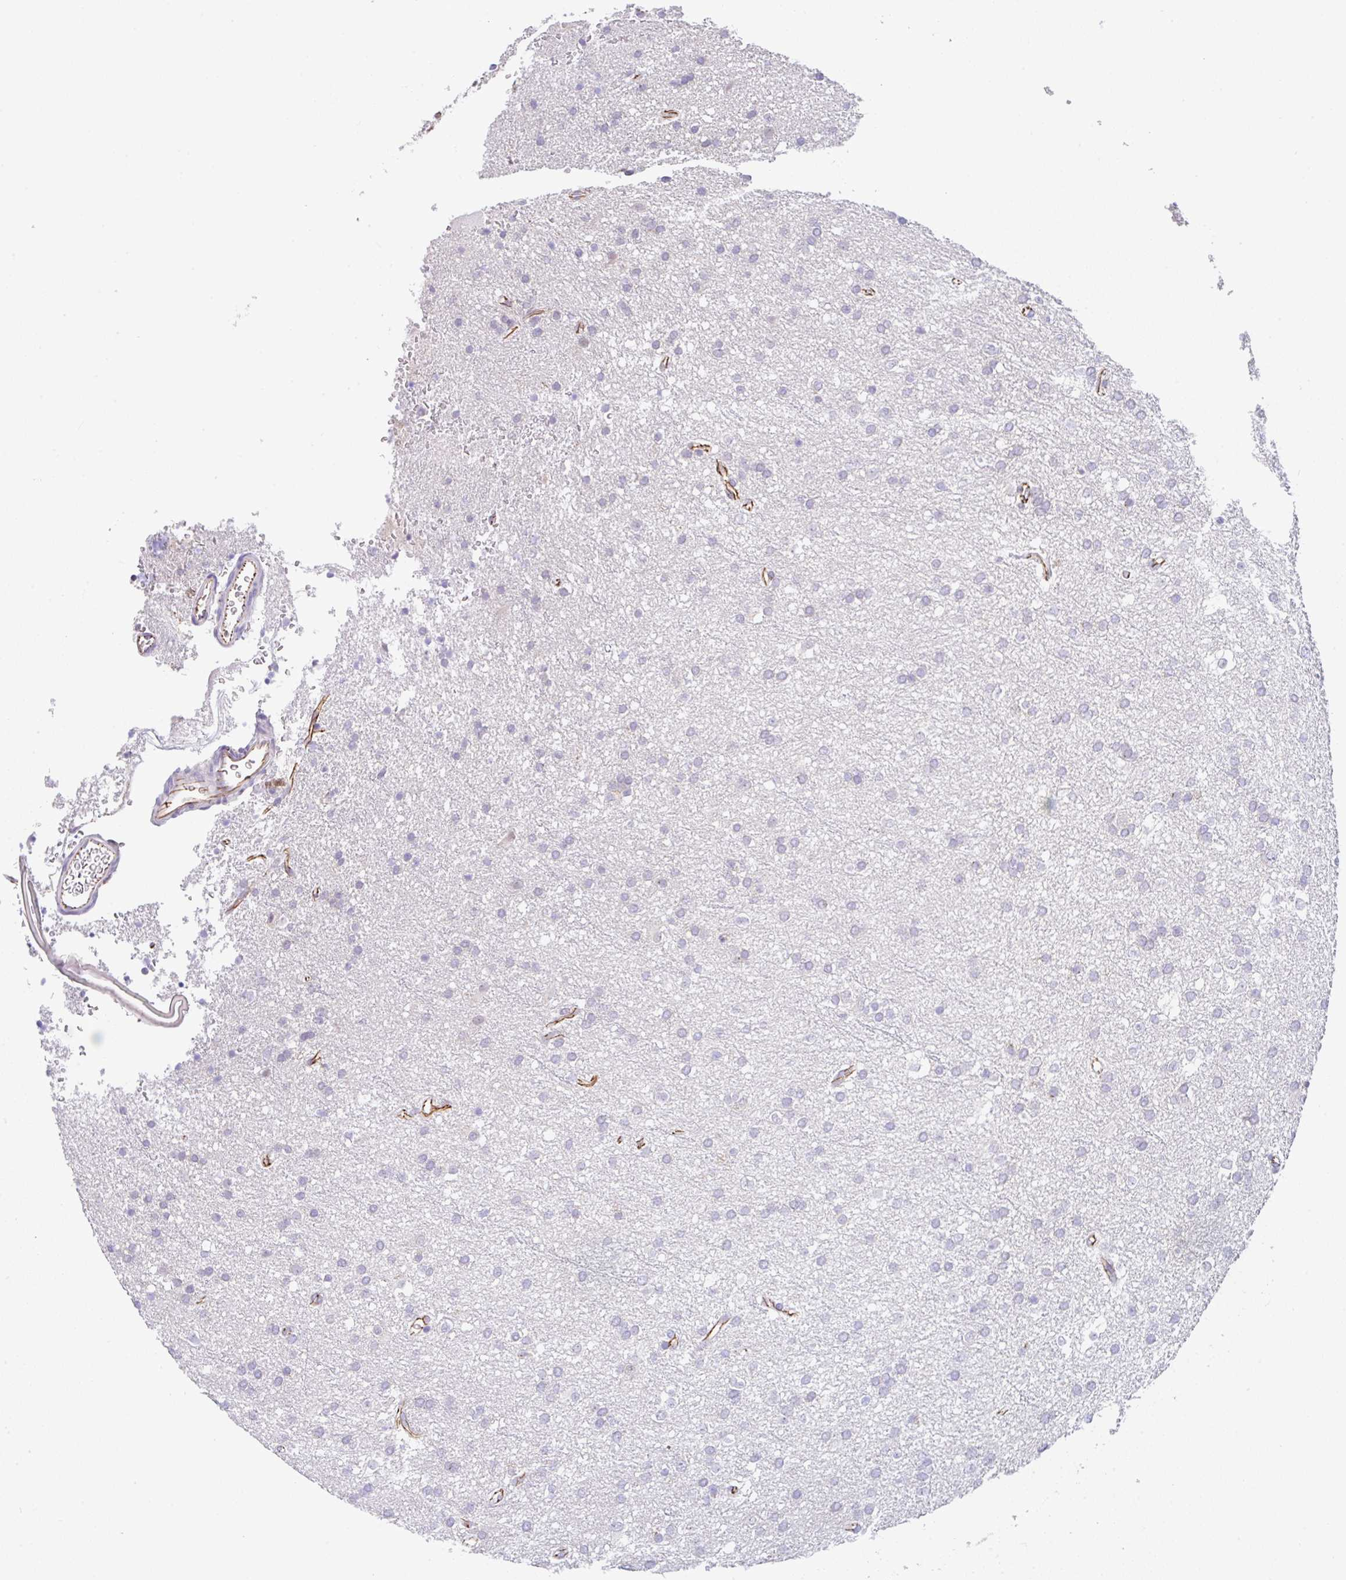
{"staining": {"intensity": "negative", "quantity": "none", "location": "none"}, "tissue": "glioma", "cell_type": "Tumor cells", "image_type": "cancer", "snomed": [{"axis": "morphology", "description": "Glioma, malignant, Low grade"}, {"axis": "topography", "description": "Brain"}], "caption": "Tumor cells are negative for protein expression in human low-grade glioma (malignant).", "gene": "CGNL1", "patient": {"sex": "female", "age": 33}}